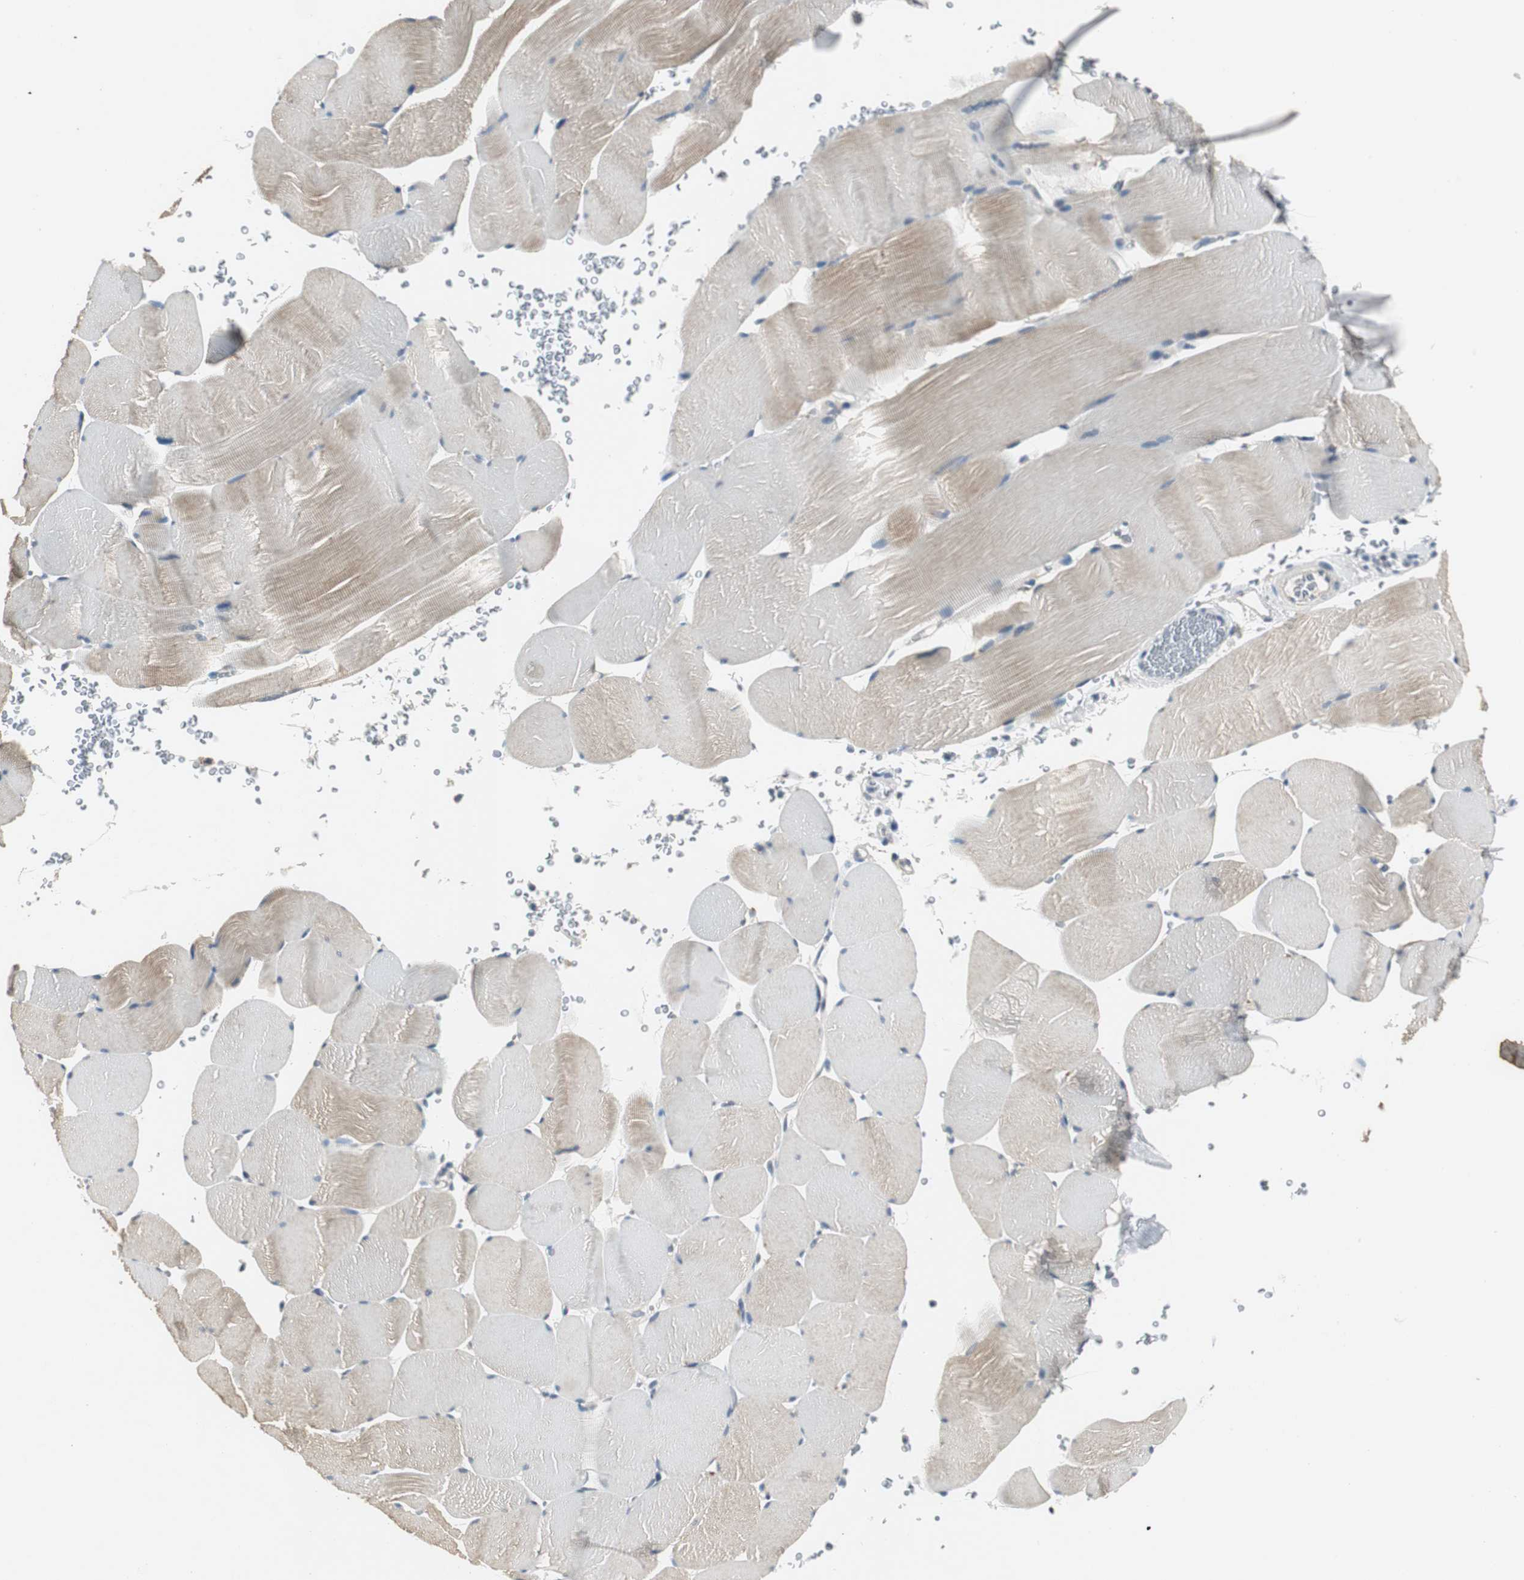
{"staining": {"intensity": "weak", "quantity": "<25%", "location": "cytoplasmic/membranous"}, "tissue": "skeletal muscle", "cell_type": "Myocytes", "image_type": "normal", "snomed": [{"axis": "morphology", "description": "Normal tissue, NOS"}, {"axis": "topography", "description": "Skeletal muscle"}], "caption": "Immunohistochemistry image of unremarkable skeletal muscle stained for a protein (brown), which demonstrates no staining in myocytes. The staining was performed using DAB to visualize the protein expression in brown, while the nuclei were stained in blue with hematoxylin (Magnification: 20x).", "gene": "PTPRN2", "patient": {"sex": "male", "age": 62}}